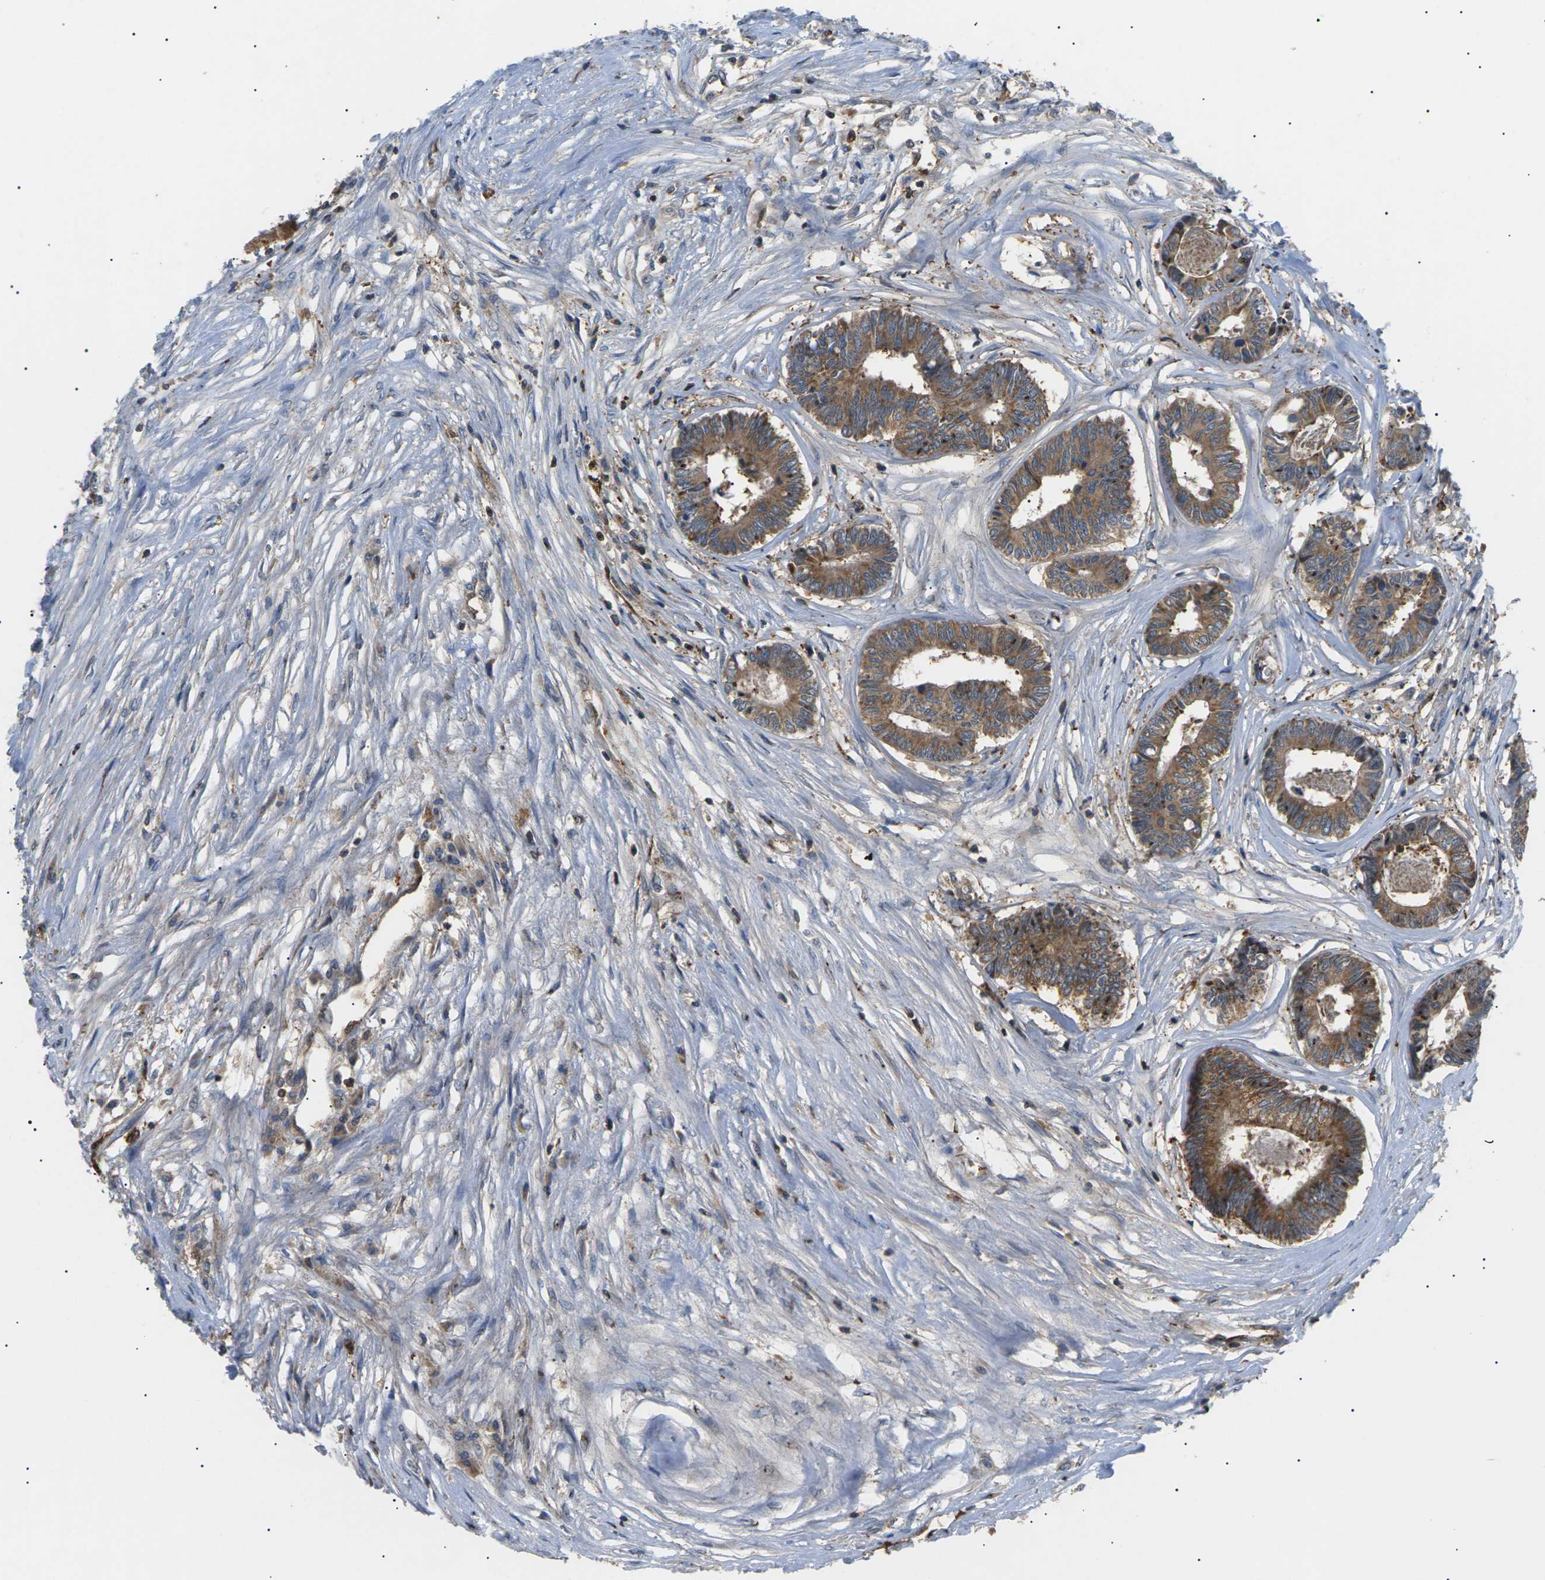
{"staining": {"intensity": "moderate", "quantity": ">75%", "location": "cytoplasmic/membranous"}, "tissue": "colorectal cancer", "cell_type": "Tumor cells", "image_type": "cancer", "snomed": [{"axis": "morphology", "description": "Adenocarcinoma, NOS"}, {"axis": "topography", "description": "Rectum"}], "caption": "Human colorectal cancer (adenocarcinoma) stained for a protein (brown) shows moderate cytoplasmic/membranous positive expression in approximately >75% of tumor cells.", "gene": "TMTC4", "patient": {"sex": "male", "age": 63}}